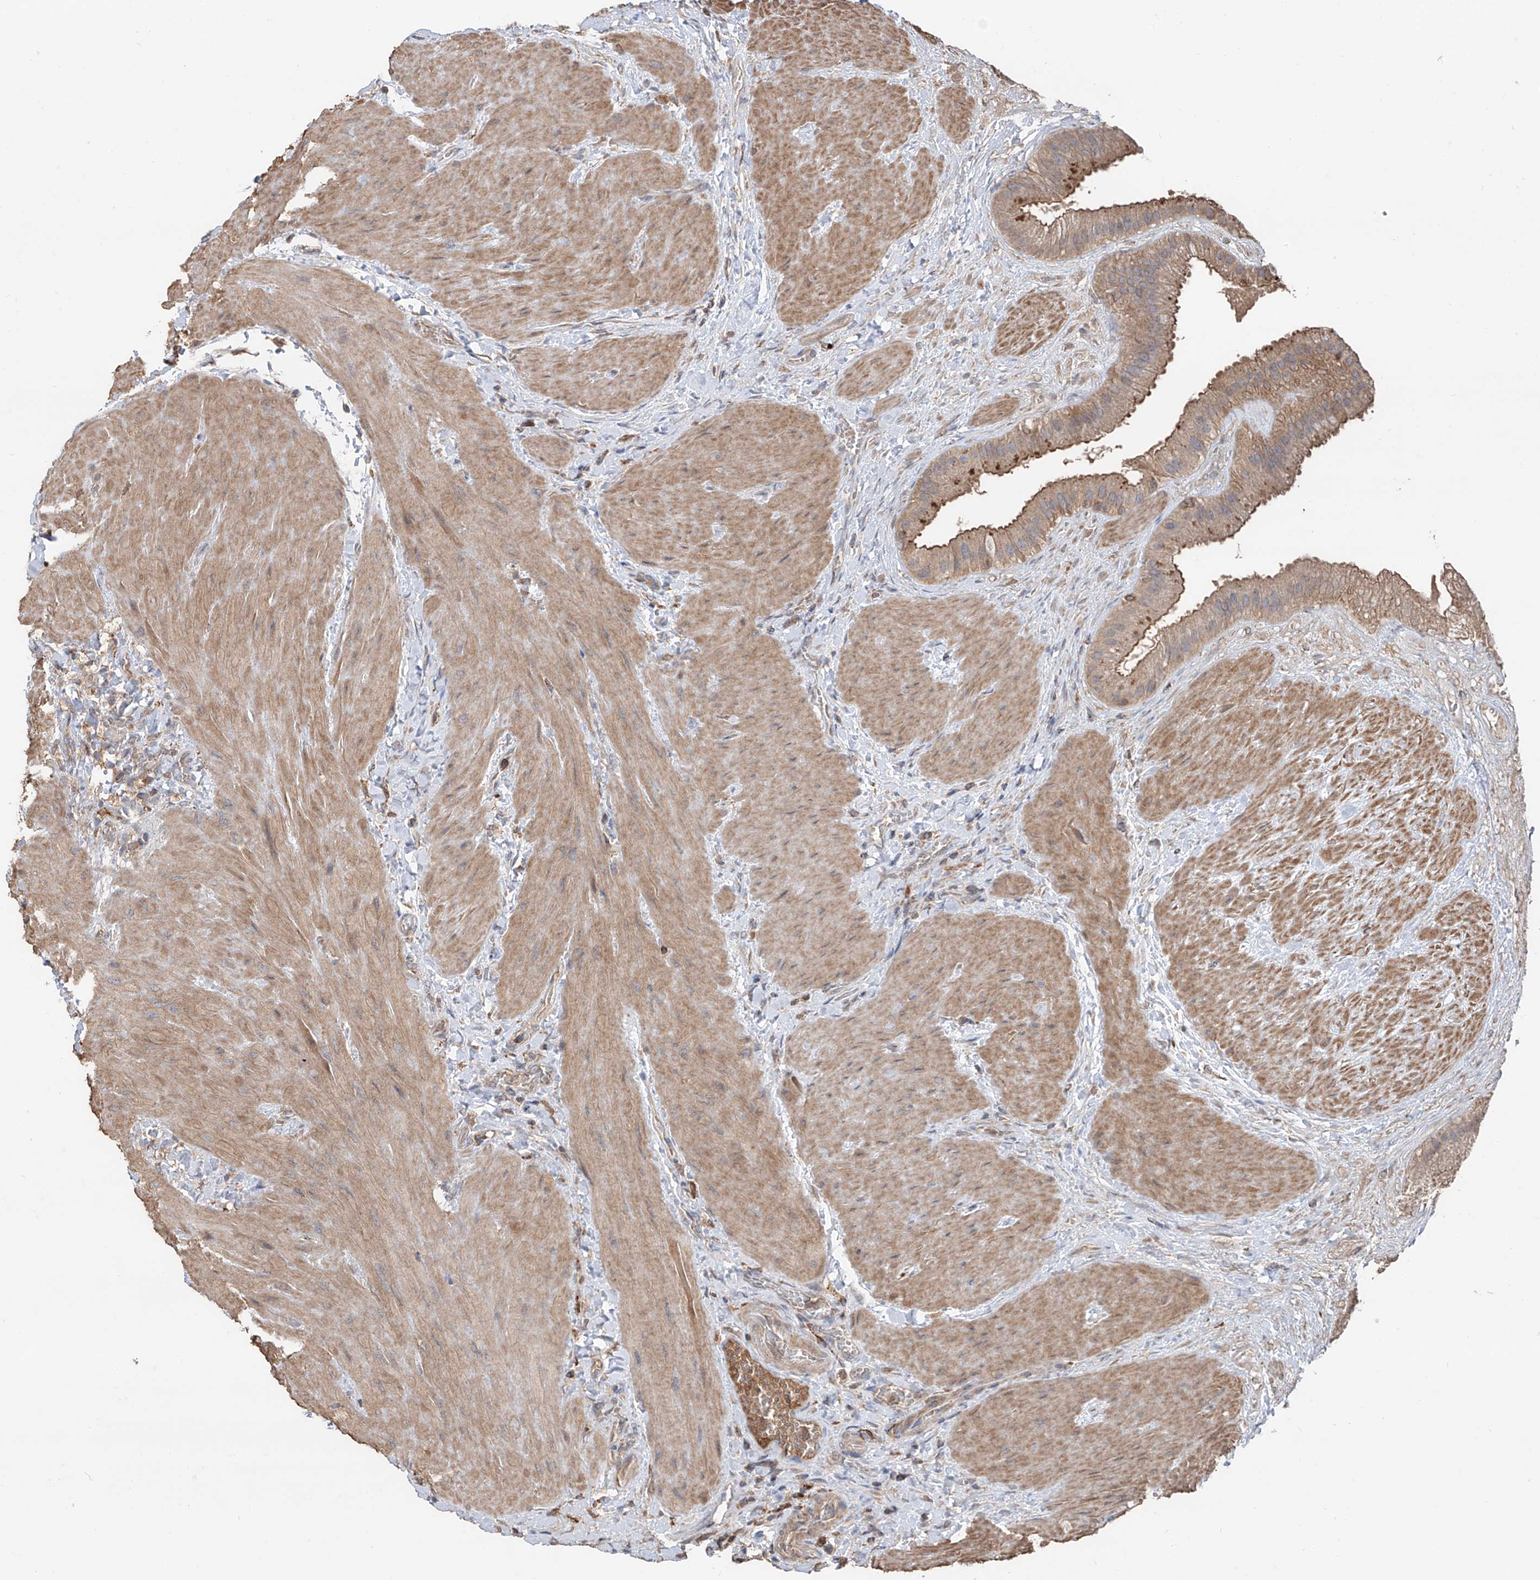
{"staining": {"intensity": "moderate", "quantity": ">75%", "location": "cytoplasmic/membranous"}, "tissue": "gallbladder", "cell_type": "Glandular cells", "image_type": "normal", "snomed": [{"axis": "morphology", "description": "Normal tissue, NOS"}, {"axis": "topography", "description": "Gallbladder"}], "caption": "Immunohistochemical staining of normal gallbladder reveals >75% levels of moderate cytoplasmic/membranous protein positivity in about >75% of glandular cells. Immunohistochemistry (ihc) stains the protein of interest in brown and the nuclei are stained blue.", "gene": "EDN1", "patient": {"sex": "male", "age": 55}}